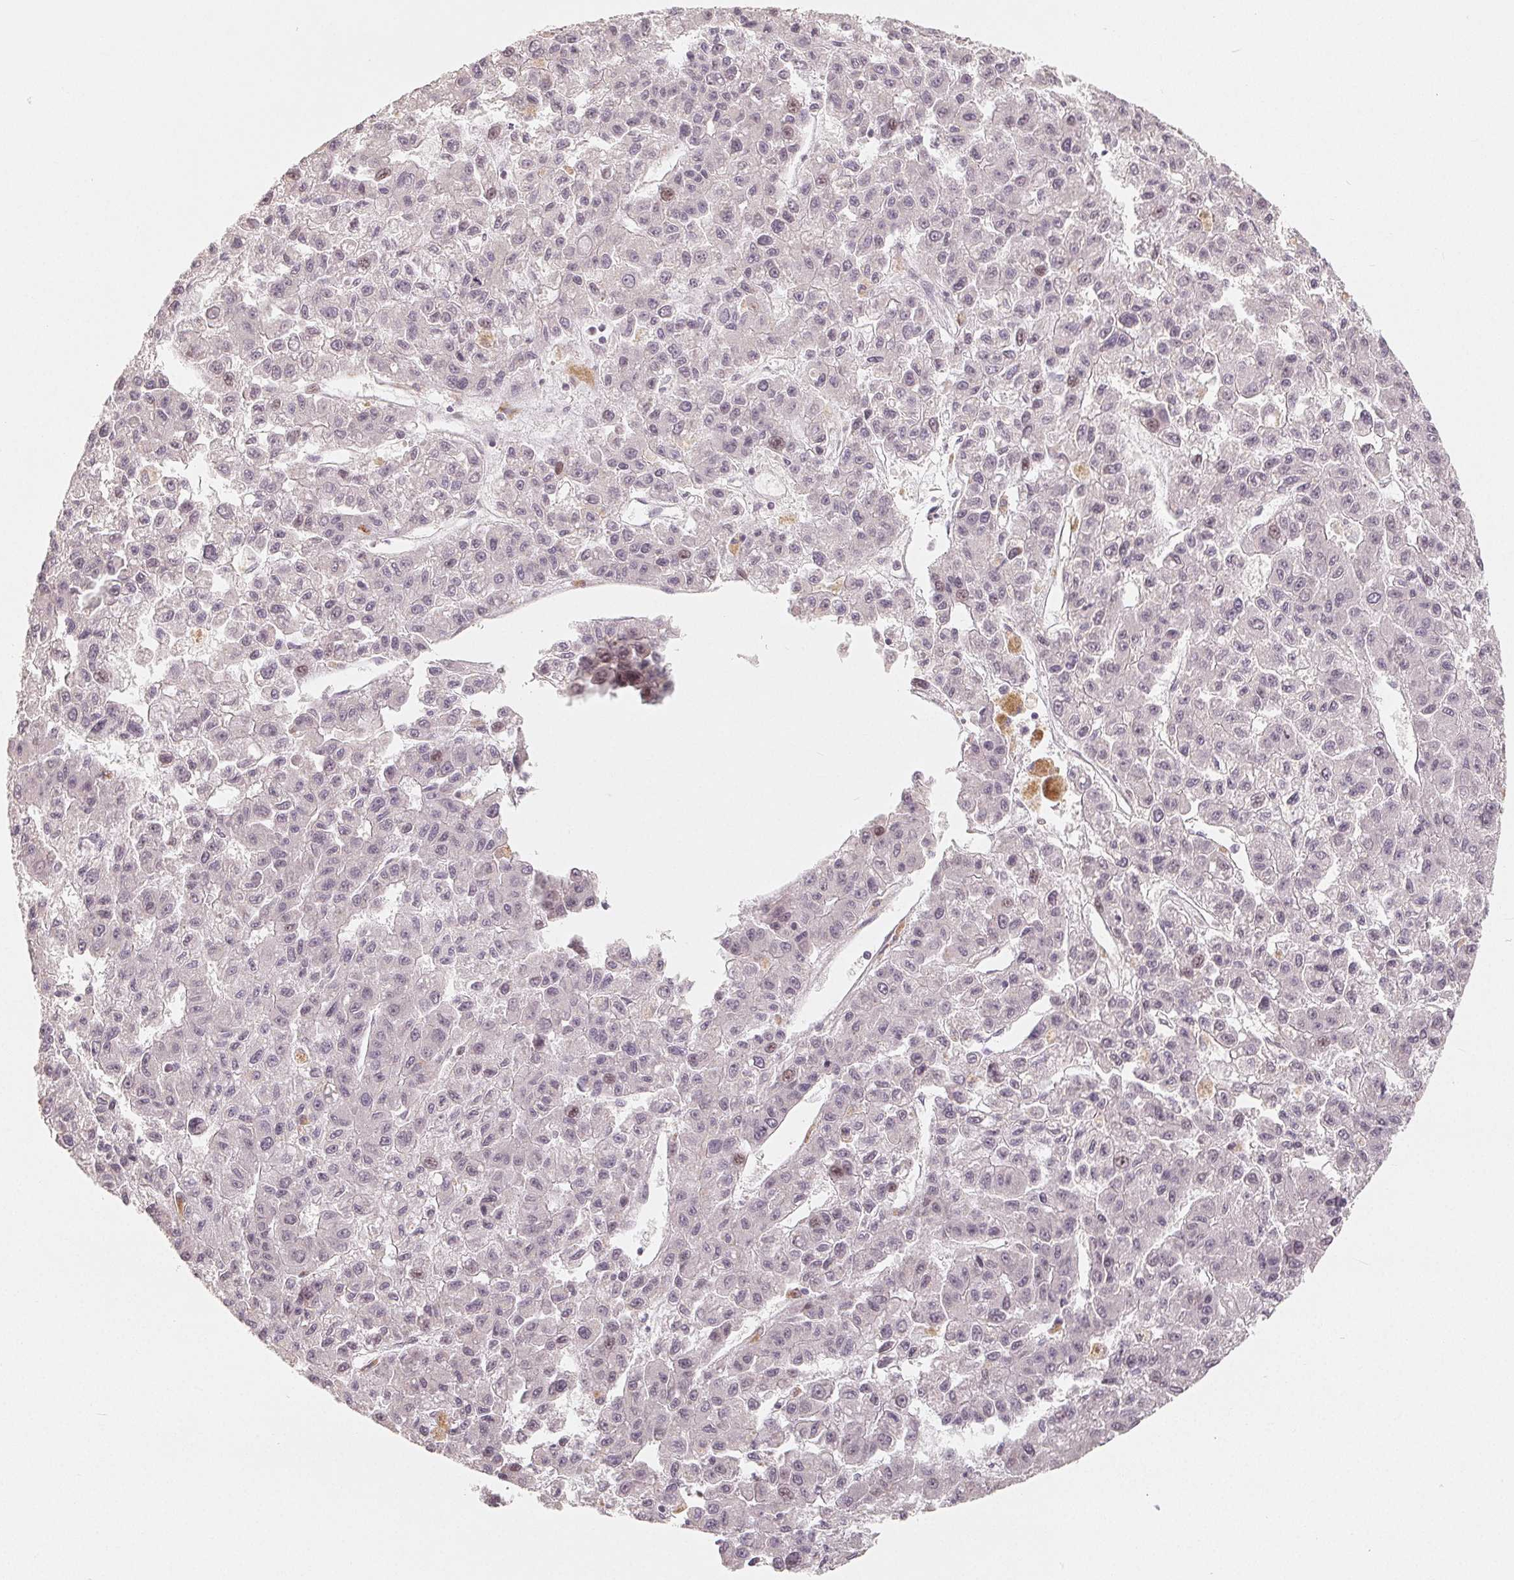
{"staining": {"intensity": "weak", "quantity": "<25%", "location": "nuclear"}, "tissue": "liver cancer", "cell_type": "Tumor cells", "image_type": "cancer", "snomed": [{"axis": "morphology", "description": "Carcinoma, Hepatocellular, NOS"}, {"axis": "topography", "description": "Liver"}], "caption": "Immunohistochemistry of human liver hepatocellular carcinoma reveals no expression in tumor cells.", "gene": "CCDC138", "patient": {"sex": "male", "age": 70}}